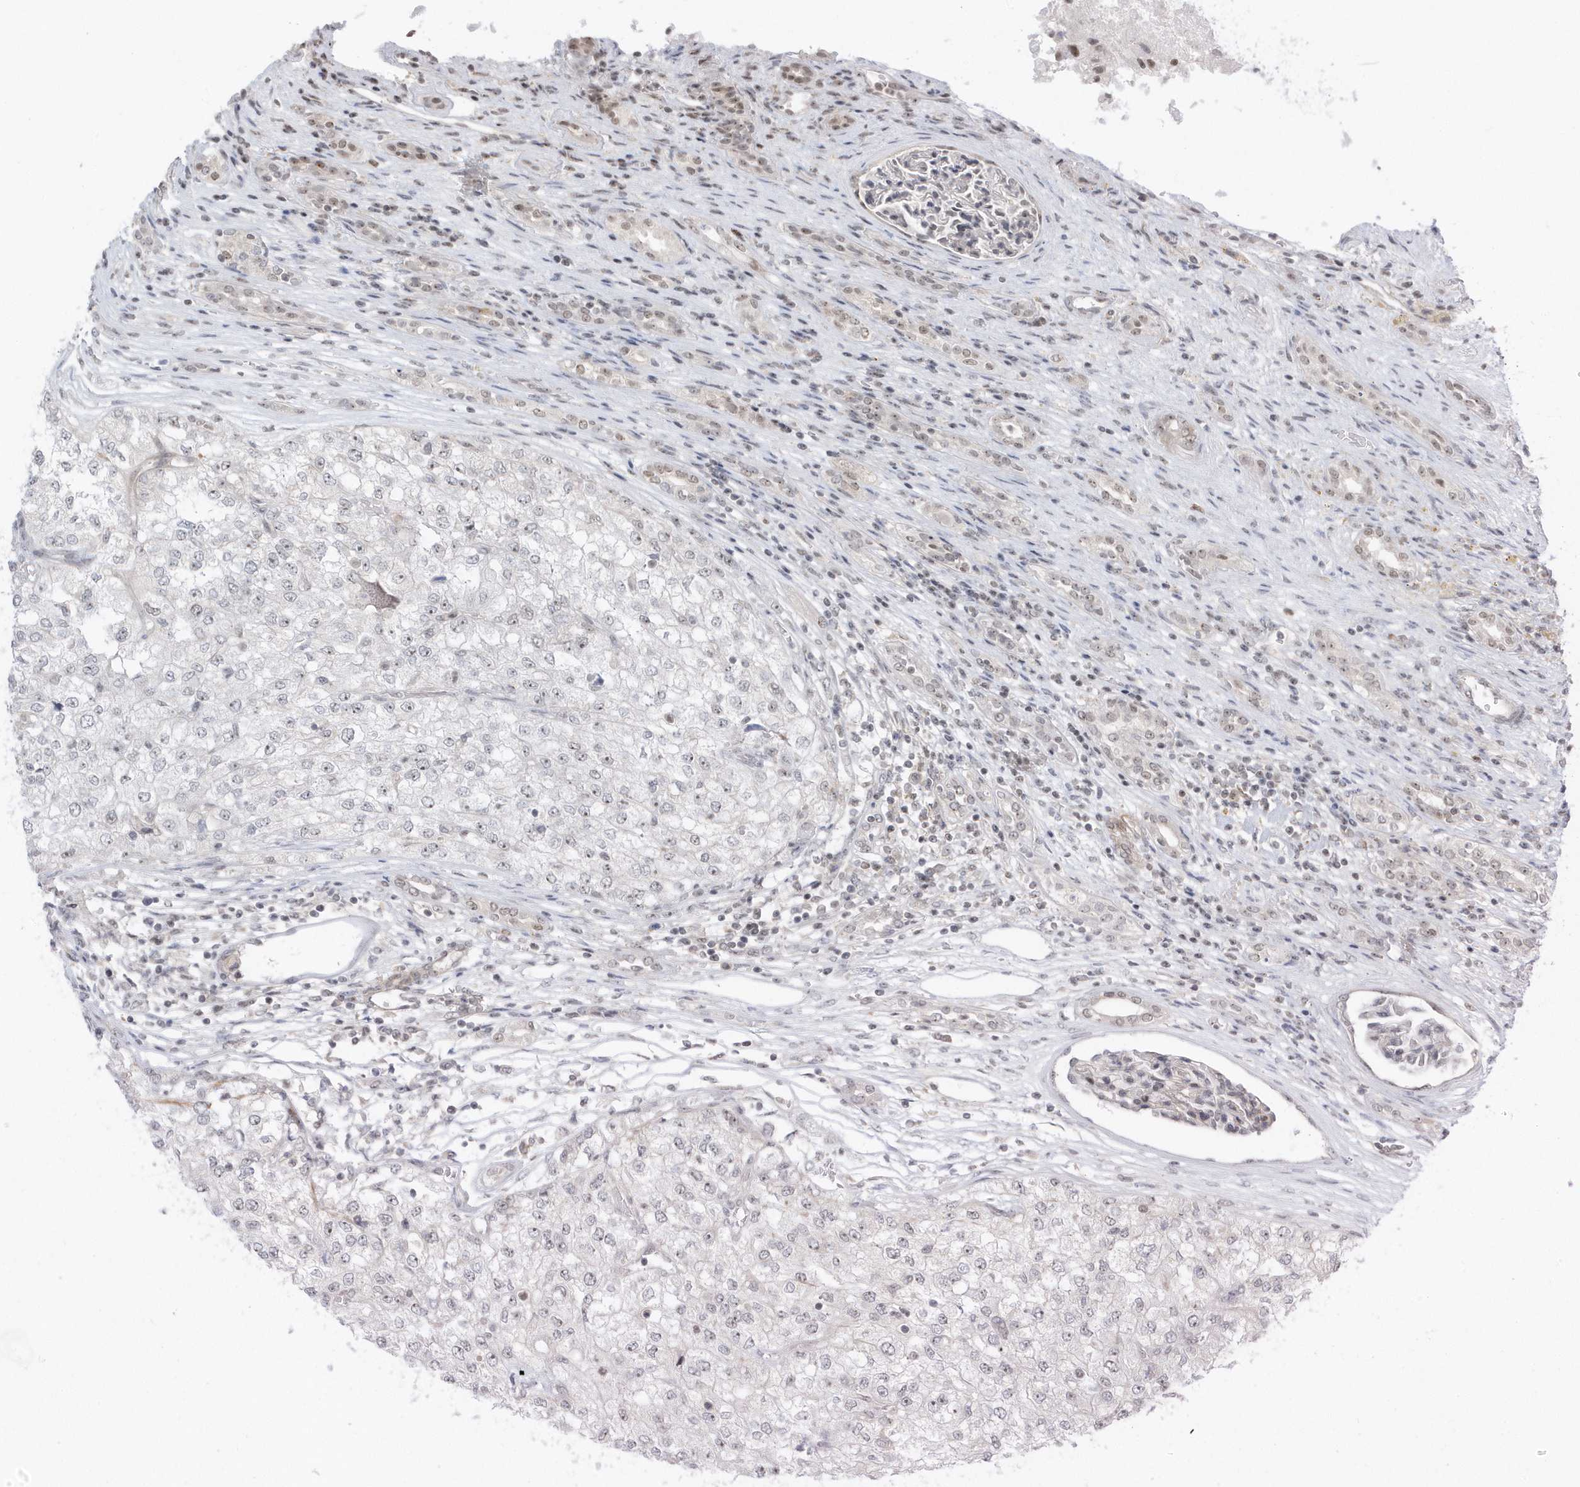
{"staining": {"intensity": "negative", "quantity": "none", "location": "none"}, "tissue": "renal cancer", "cell_type": "Tumor cells", "image_type": "cancer", "snomed": [{"axis": "morphology", "description": "Adenocarcinoma, NOS"}, {"axis": "topography", "description": "Kidney"}], "caption": "The photomicrograph displays no significant expression in tumor cells of renal cancer.", "gene": "ZNF740", "patient": {"sex": "female", "age": 54}}